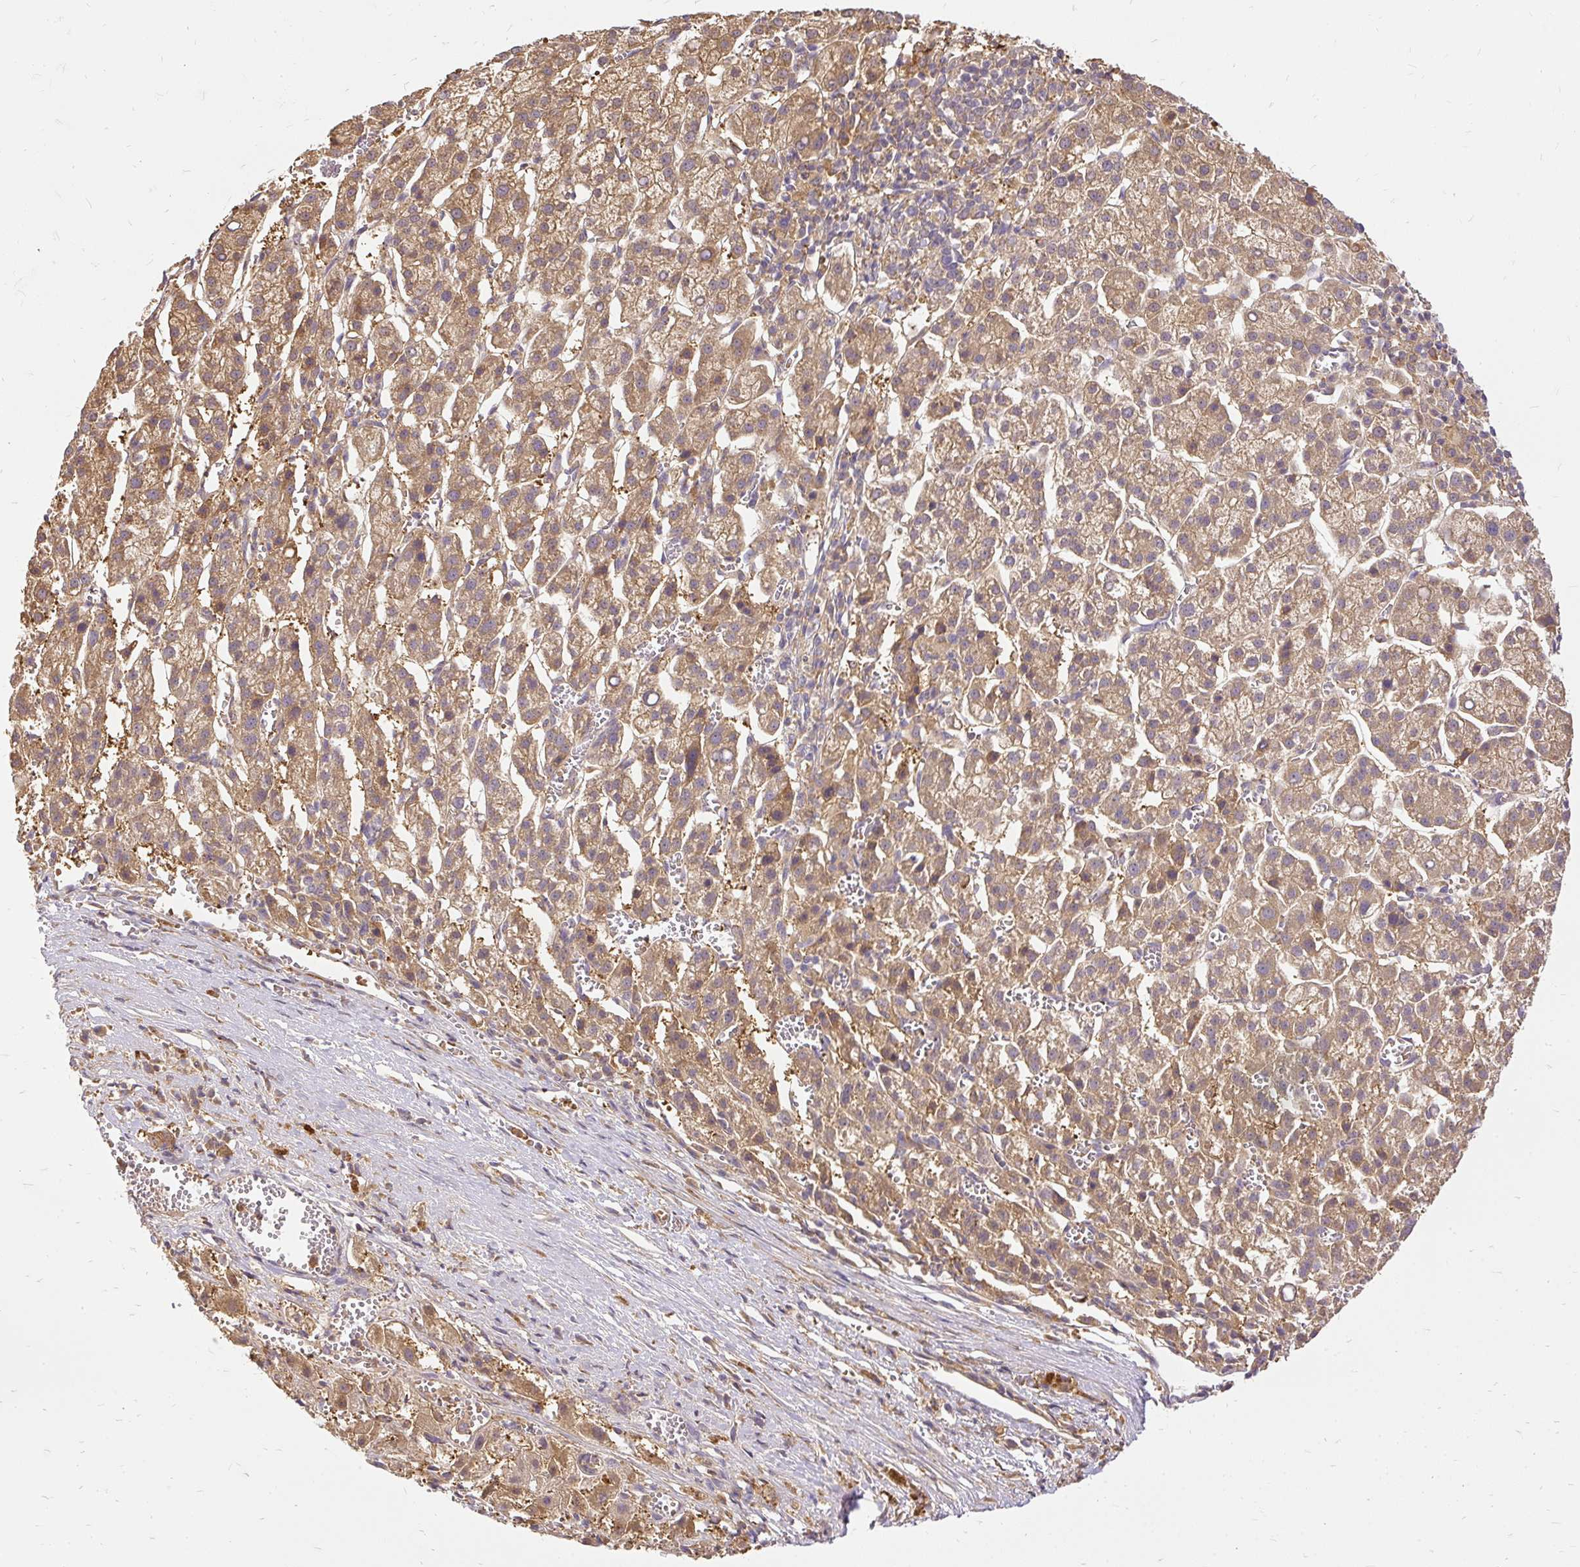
{"staining": {"intensity": "moderate", "quantity": ">75%", "location": "cytoplasmic/membranous"}, "tissue": "liver cancer", "cell_type": "Tumor cells", "image_type": "cancer", "snomed": [{"axis": "morphology", "description": "Carcinoma, Hepatocellular, NOS"}, {"axis": "topography", "description": "Liver"}], "caption": "Immunohistochemistry (DAB) staining of human liver hepatocellular carcinoma exhibits moderate cytoplasmic/membranous protein positivity in about >75% of tumor cells.", "gene": "AP5S1", "patient": {"sex": "female", "age": 58}}